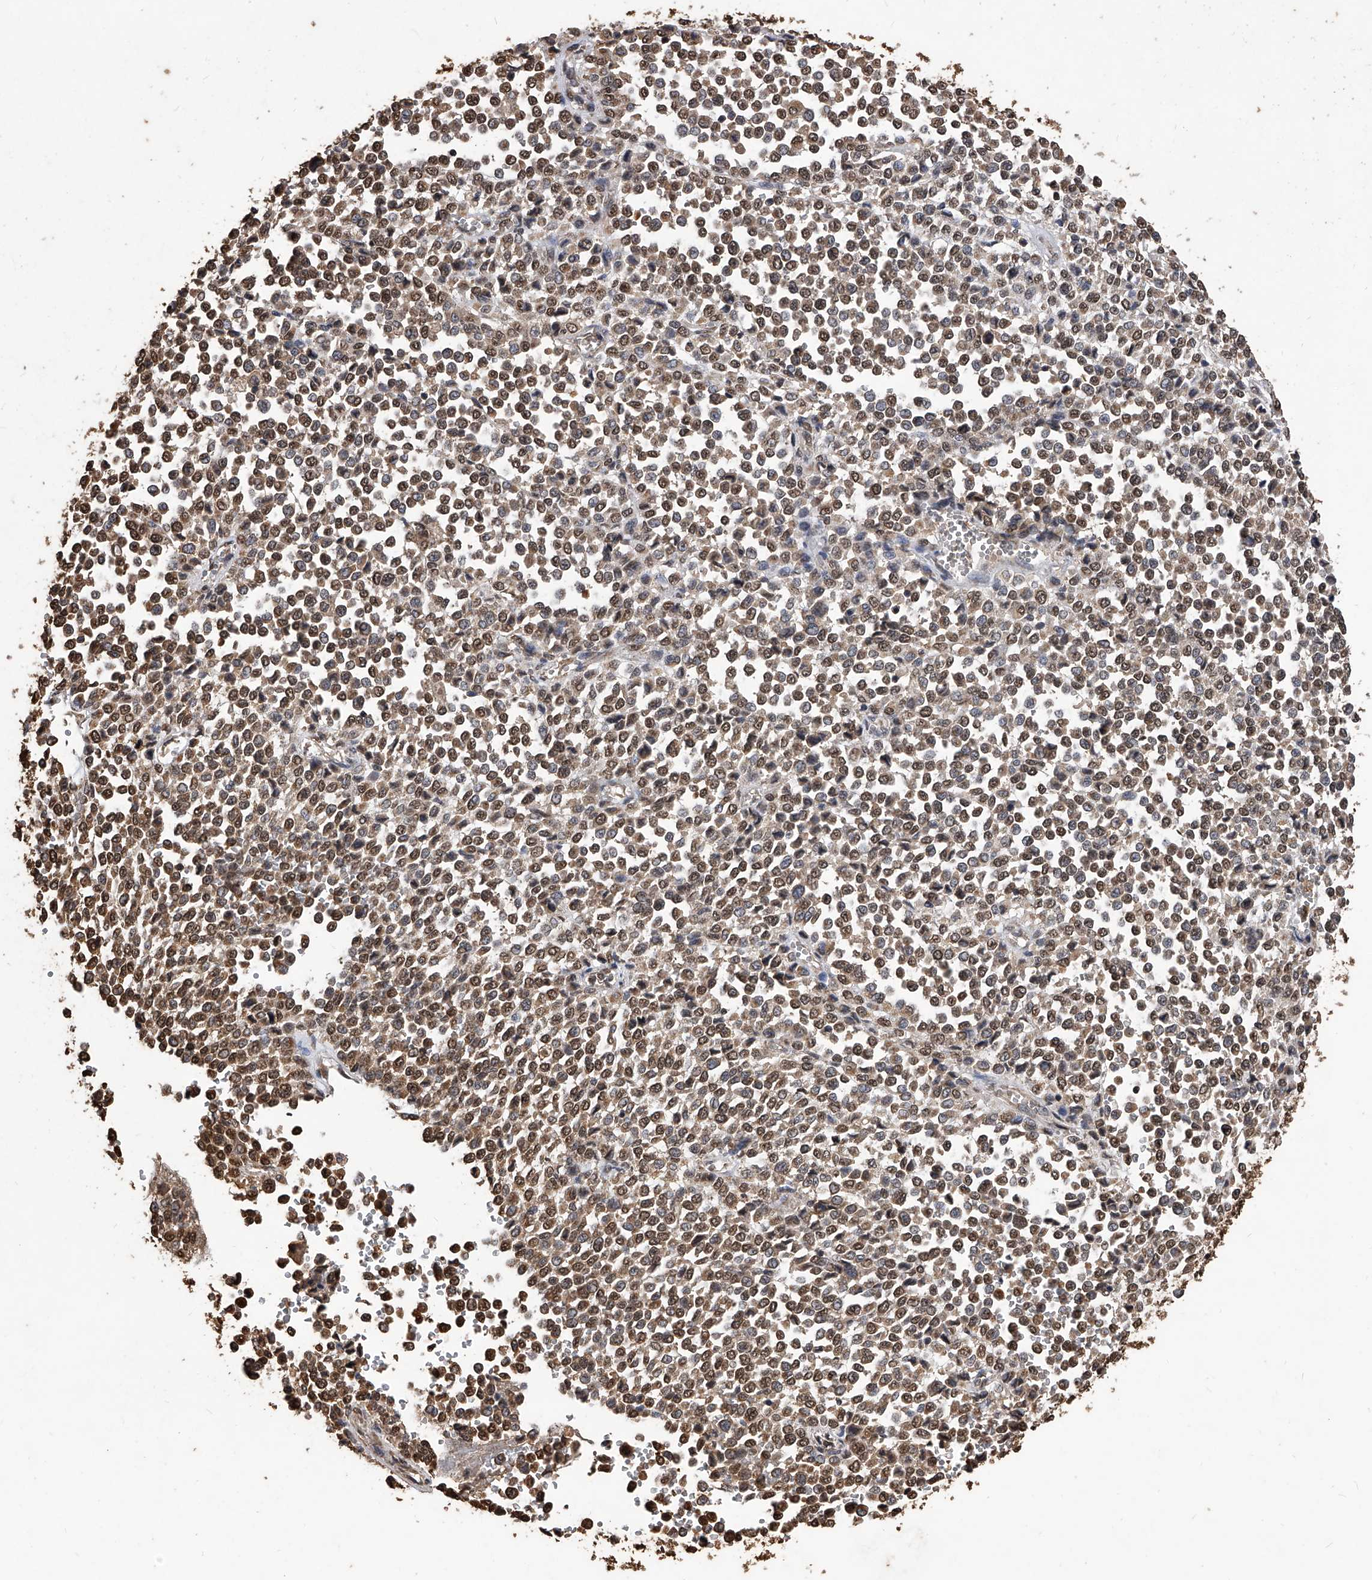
{"staining": {"intensity": "moderate", "quantity": ">75%", "location": "nuclear"}, "tissue": "melanoma", "cell_type": "Tumor cells", "image_type": "cancer", "snomed": [{"axis": "morphology", "description": "Malignant melanoma, Metastatic site"}, {"axis": "topography", "description": "Pancreas"}], "caption": "This is a micrograph of IHC staining of melanoma, which shows moderate positivity in the nuclear of tumor cells.", "gene": "FBXL4", "patient": {"sex": "female", "age": 30}}